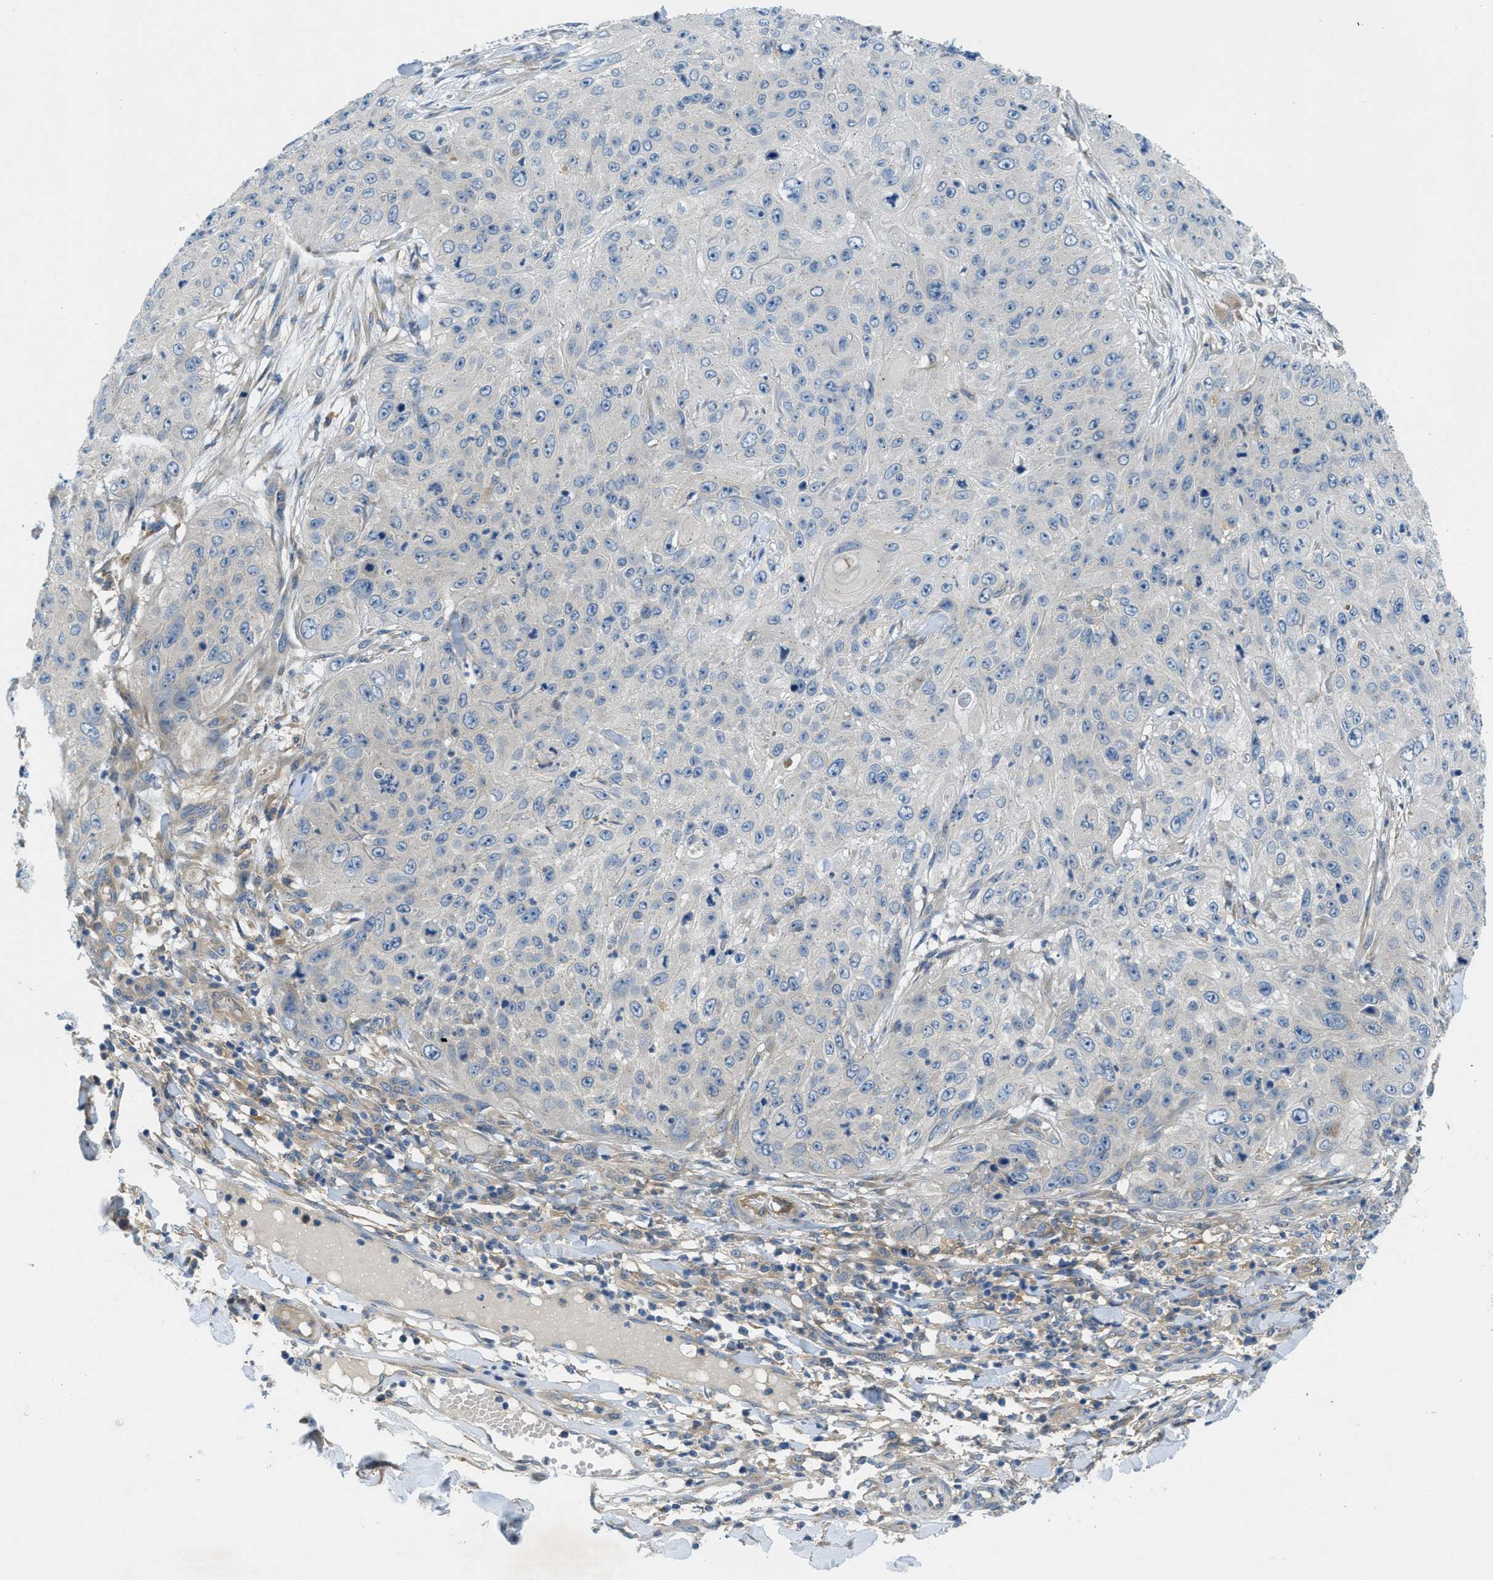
{"staining": {"intensity": "negative", "quantity": "none", "location": "none"}, "tissue": "skin cancer", "cell_type": "Tumor cells", "image_type": "cancer", "snomed": [{"axis": "morphology", "description": "Squamous cell carcinoma, NOS"}, {"axis": "topography", "description": "Skin"}], "caption": "Human skin cancer (squamous cell carcinoma) stained for a protein using immunohistochemistry (IHC) displays no positivity in tumor cells.", "gene": "RIPK2", "patient": {"sex": "female", "age": 80}}